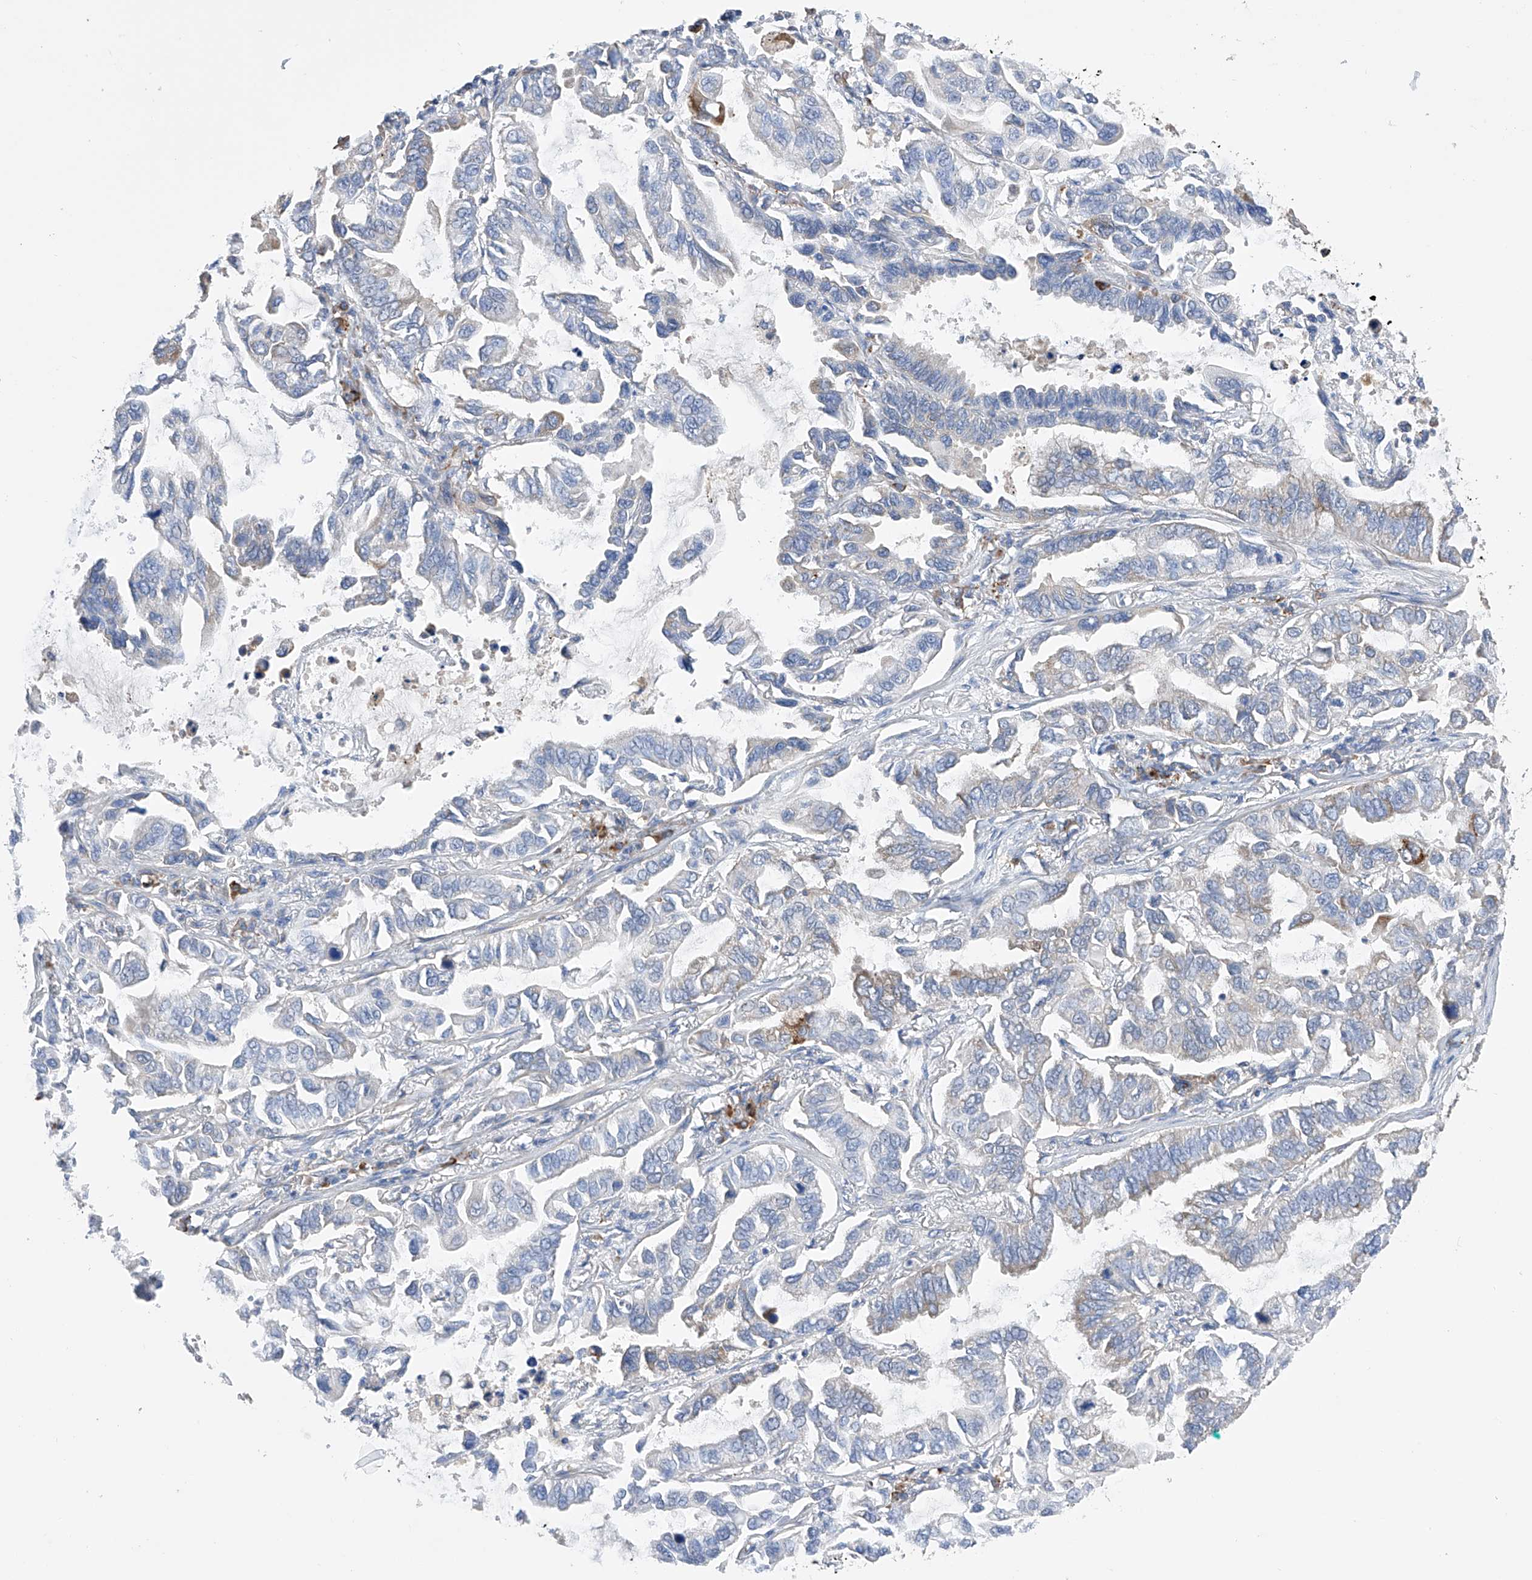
{"staining": {"intensity": "negative", "quantity": "none", "location": "none"}, "tissue": "lung cancer", "cell_type": "Tumor cells", "image_type": "cancer", "snomed": [{"axis": "morphology", "description": "Adenocarcinoma, NOS"}, {"axis": "topography", "description": "Lung"}], "caption": "Tumor cells show no significant protein expression in lung cancer (adenocarcinoma). (DAB immunohistochemistry (IHC) with hematoxylin counter stain).", "gene": "NFATC4", "patient": {"sex": "male", "age": 64}}